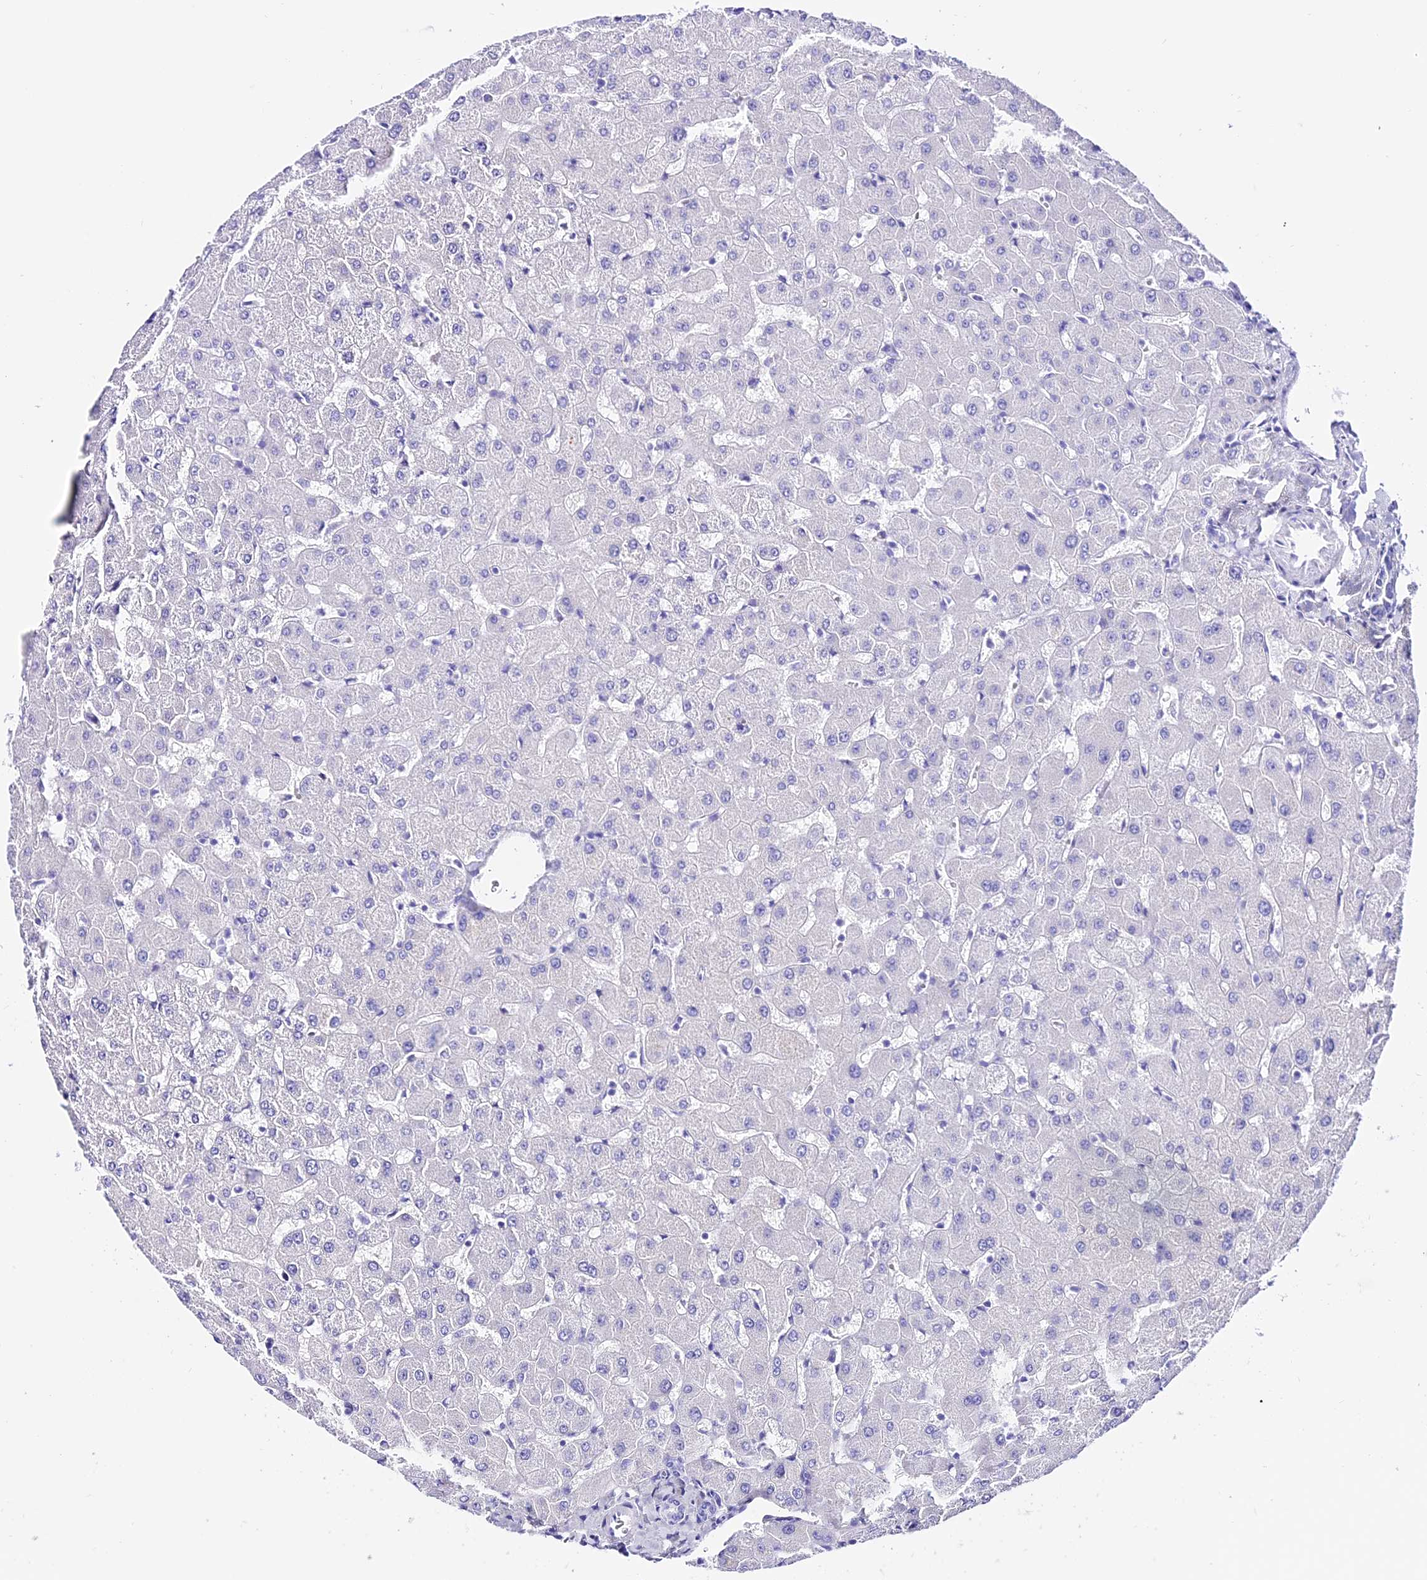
{"staining": {"intensity": "negative", "quantity": "none", "location": "none"}, "tissue": "liver", "cell_type": "Cholangiocytes", "image_type": "normal", "snomed": [{"axis": "morphology", "description": "Normal tissue, NOS"}, {"axis": "topography", "description": "Liver"}], "caption": "This is a image of IHC staining of normal liver, which shows no staining in cholangiocytes.", "gene": "TRMT44", "patient": {"sex": "female", "age": 63}}